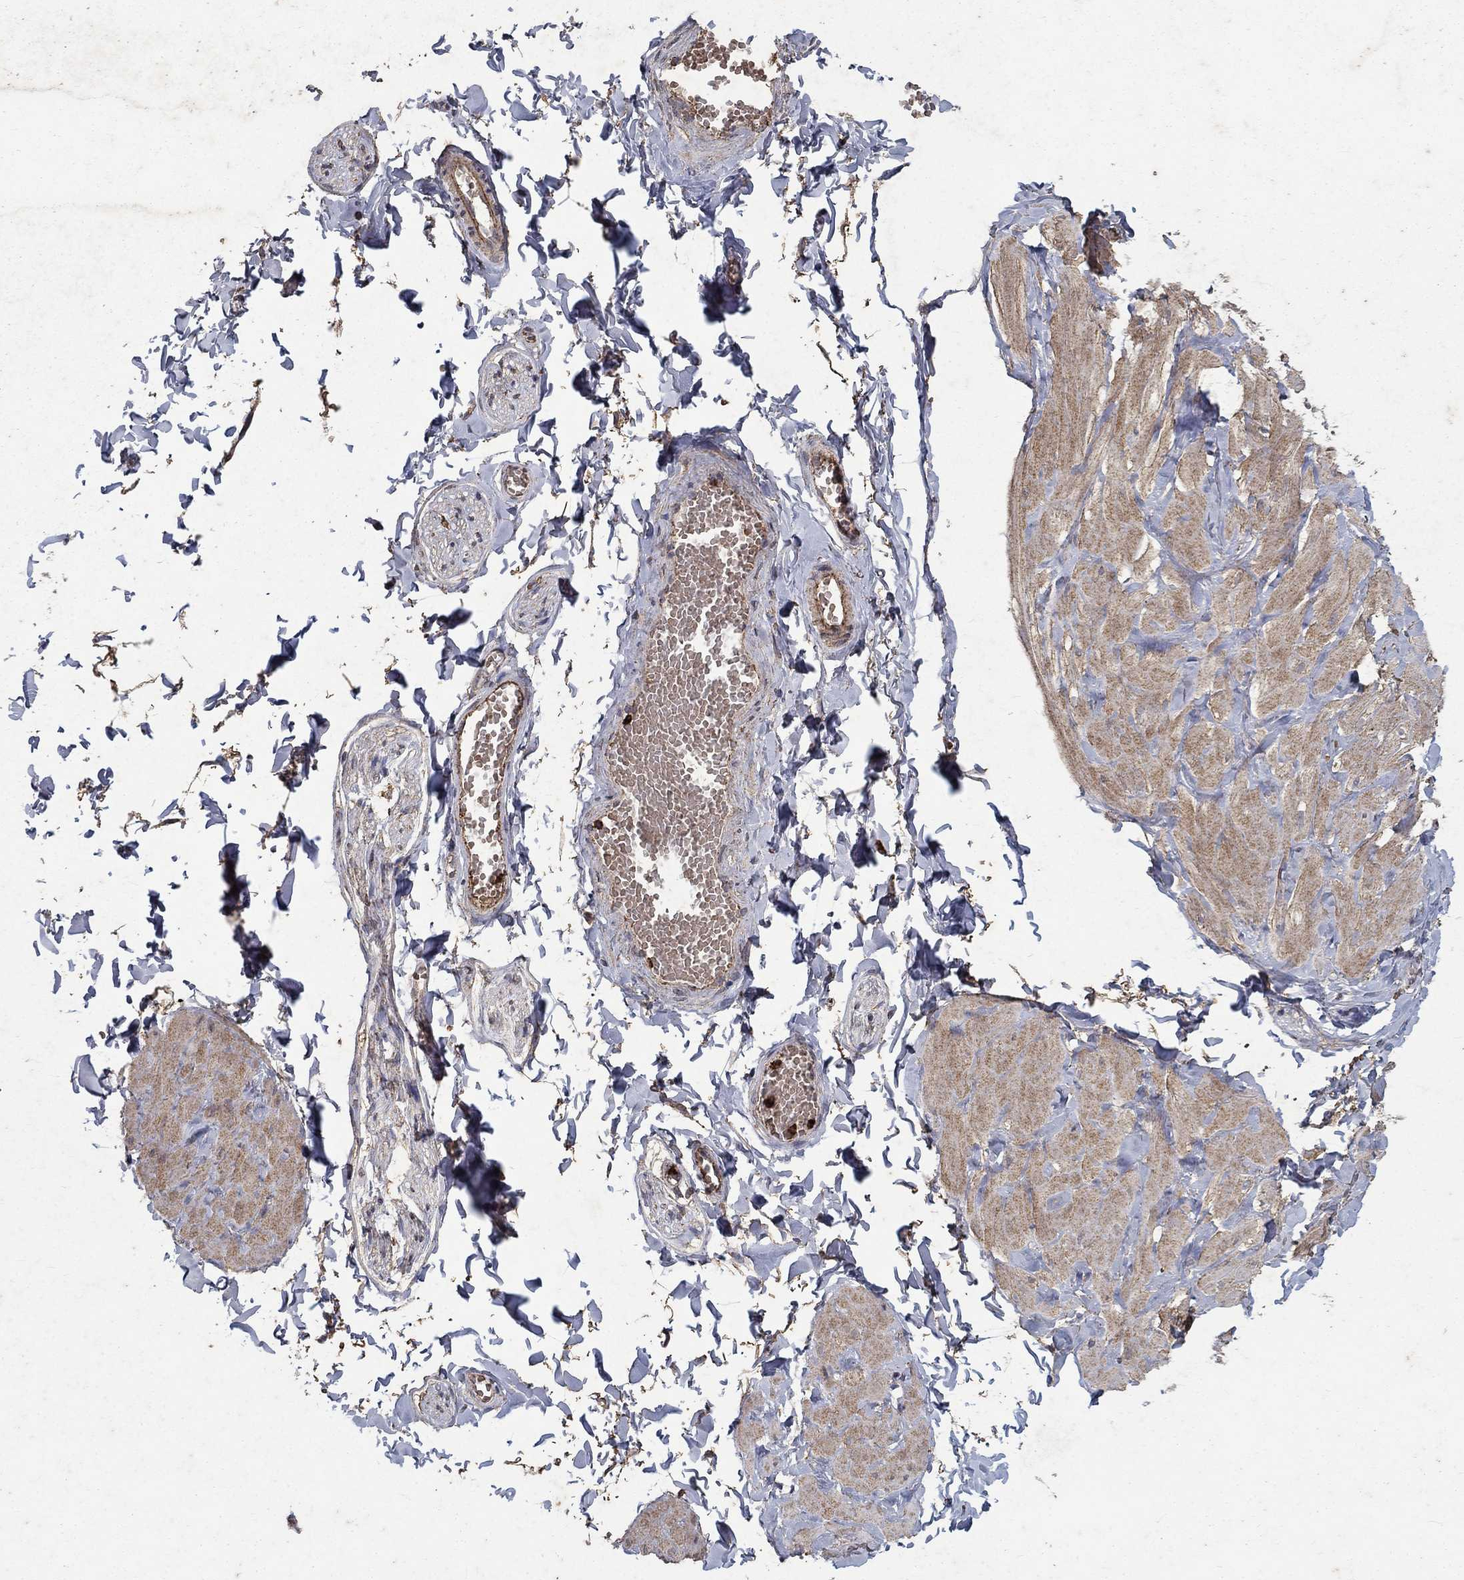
{"staining": {"intensity": "negative", "quantity": "none", "location": "none"}, "tissue": "adipose tissue", "cell_type": "Adipocytes", "image_type": "normal", "snomed": [{"axis": "morphology", "description": "Normal tissue, NOS"}, {"axis": "topography", "description": "Smooth muscle"}, {"axis": "topography", "description": "Peripheral nerve tissue"}], "caption": "Immunohistochemical staining of normal adipose tissue displays no significant expression in adipocytes. (DAB IHC with hematoxylin counter stain).", "gene": "CD24", "patient": {"sex": "male", "age": 22}}